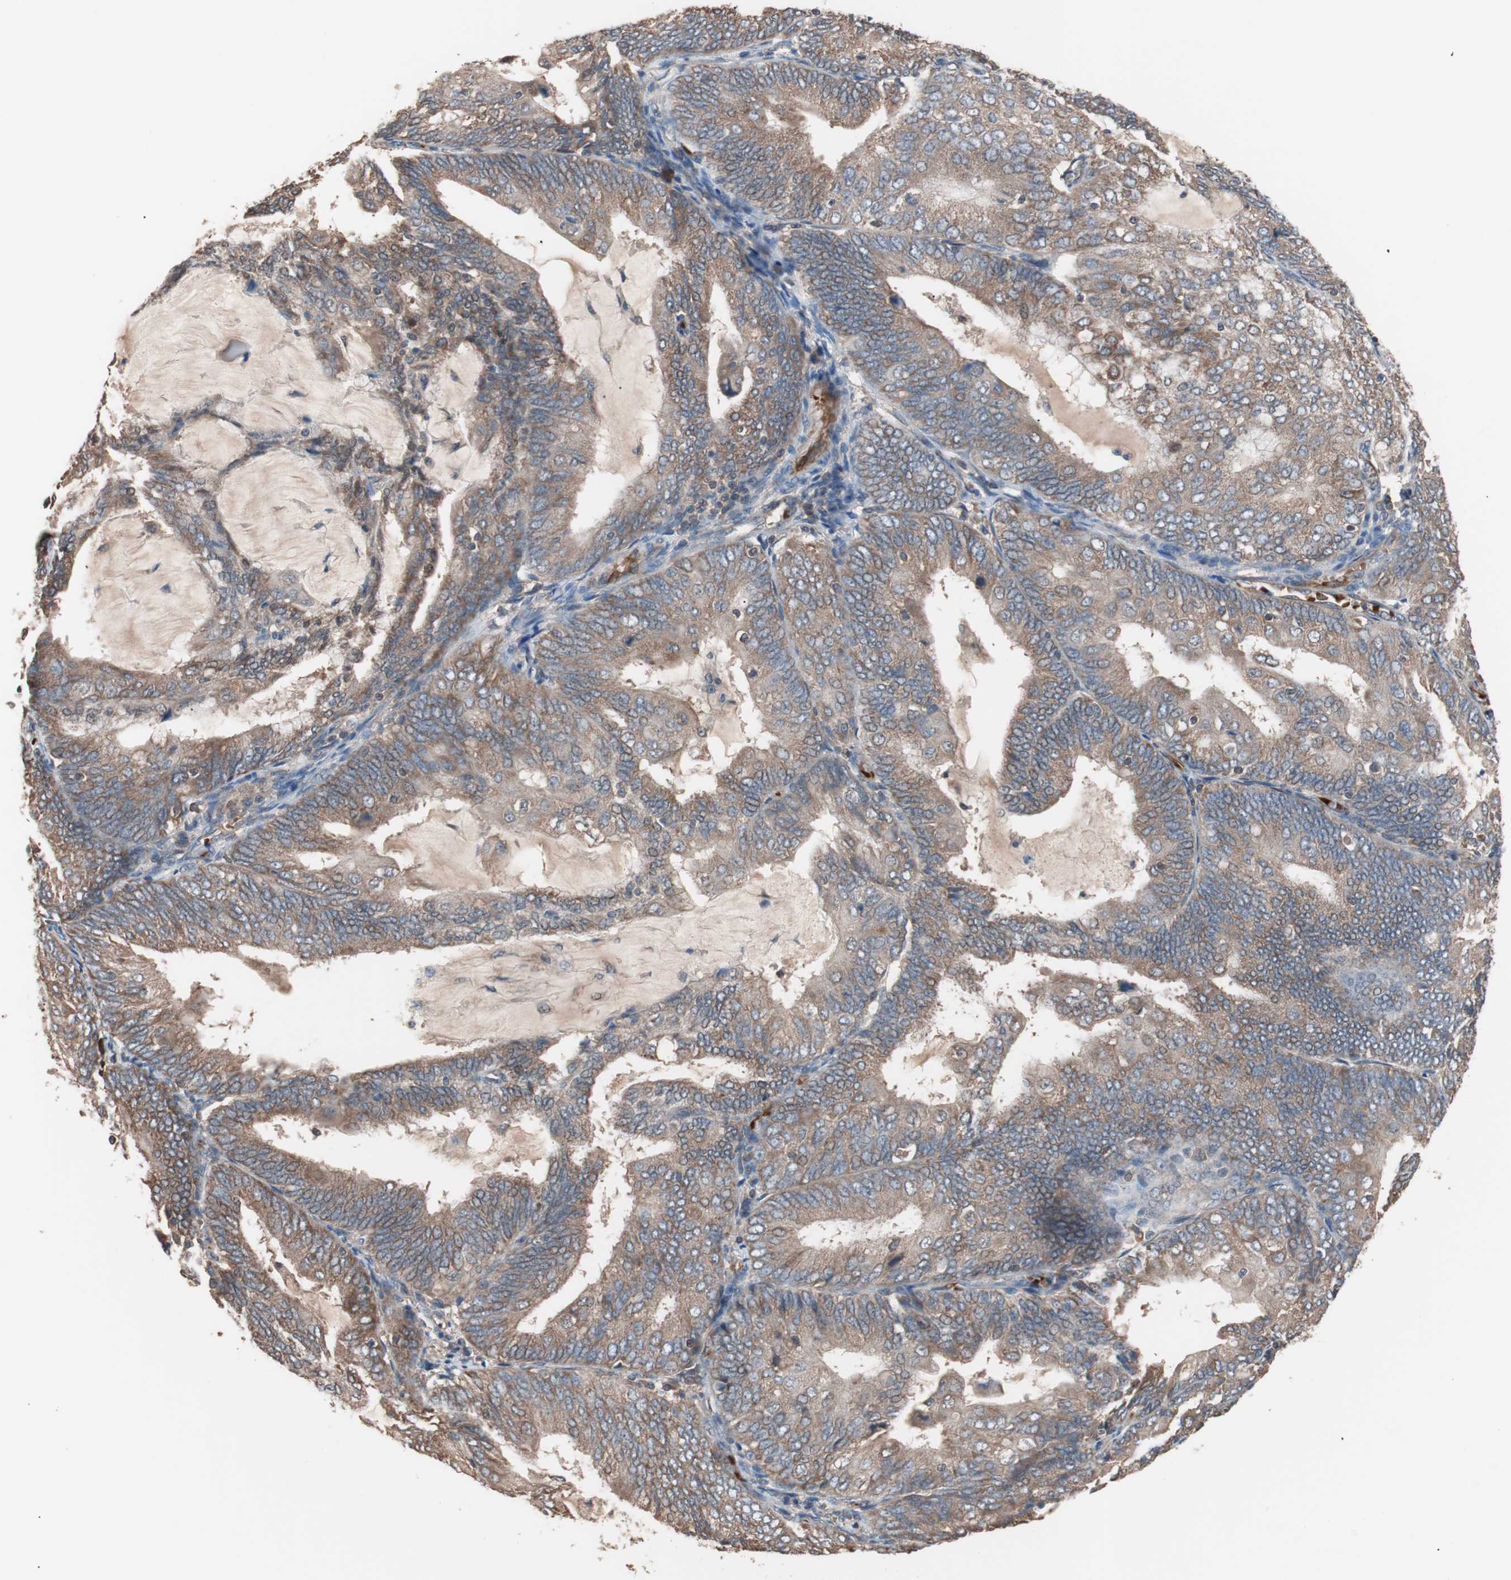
{"staining": {"intensity": "moderate", "quantity": ">75%", "location": "cytoplasmic/membranous"}, "tissue": "endometrial cancer", "cell_type": "Tumor cells", "image_type": "cancer", "snomed": [{"axis": "morphology", "description": "Adenocarcinoma, NOS"}, {"axis": "topography", "description": "Endometrium"}], "caption": "An immunohistochemistry photomicrograph of tumor tissue is shown. Protein staining in brown highlights moderate cytoplasmic/membranous positivity in adenocarcinoma (endometrial) within tumor cells.", "gene": "GLYCTK", "patient": {"sex": "female", "age": 81}}